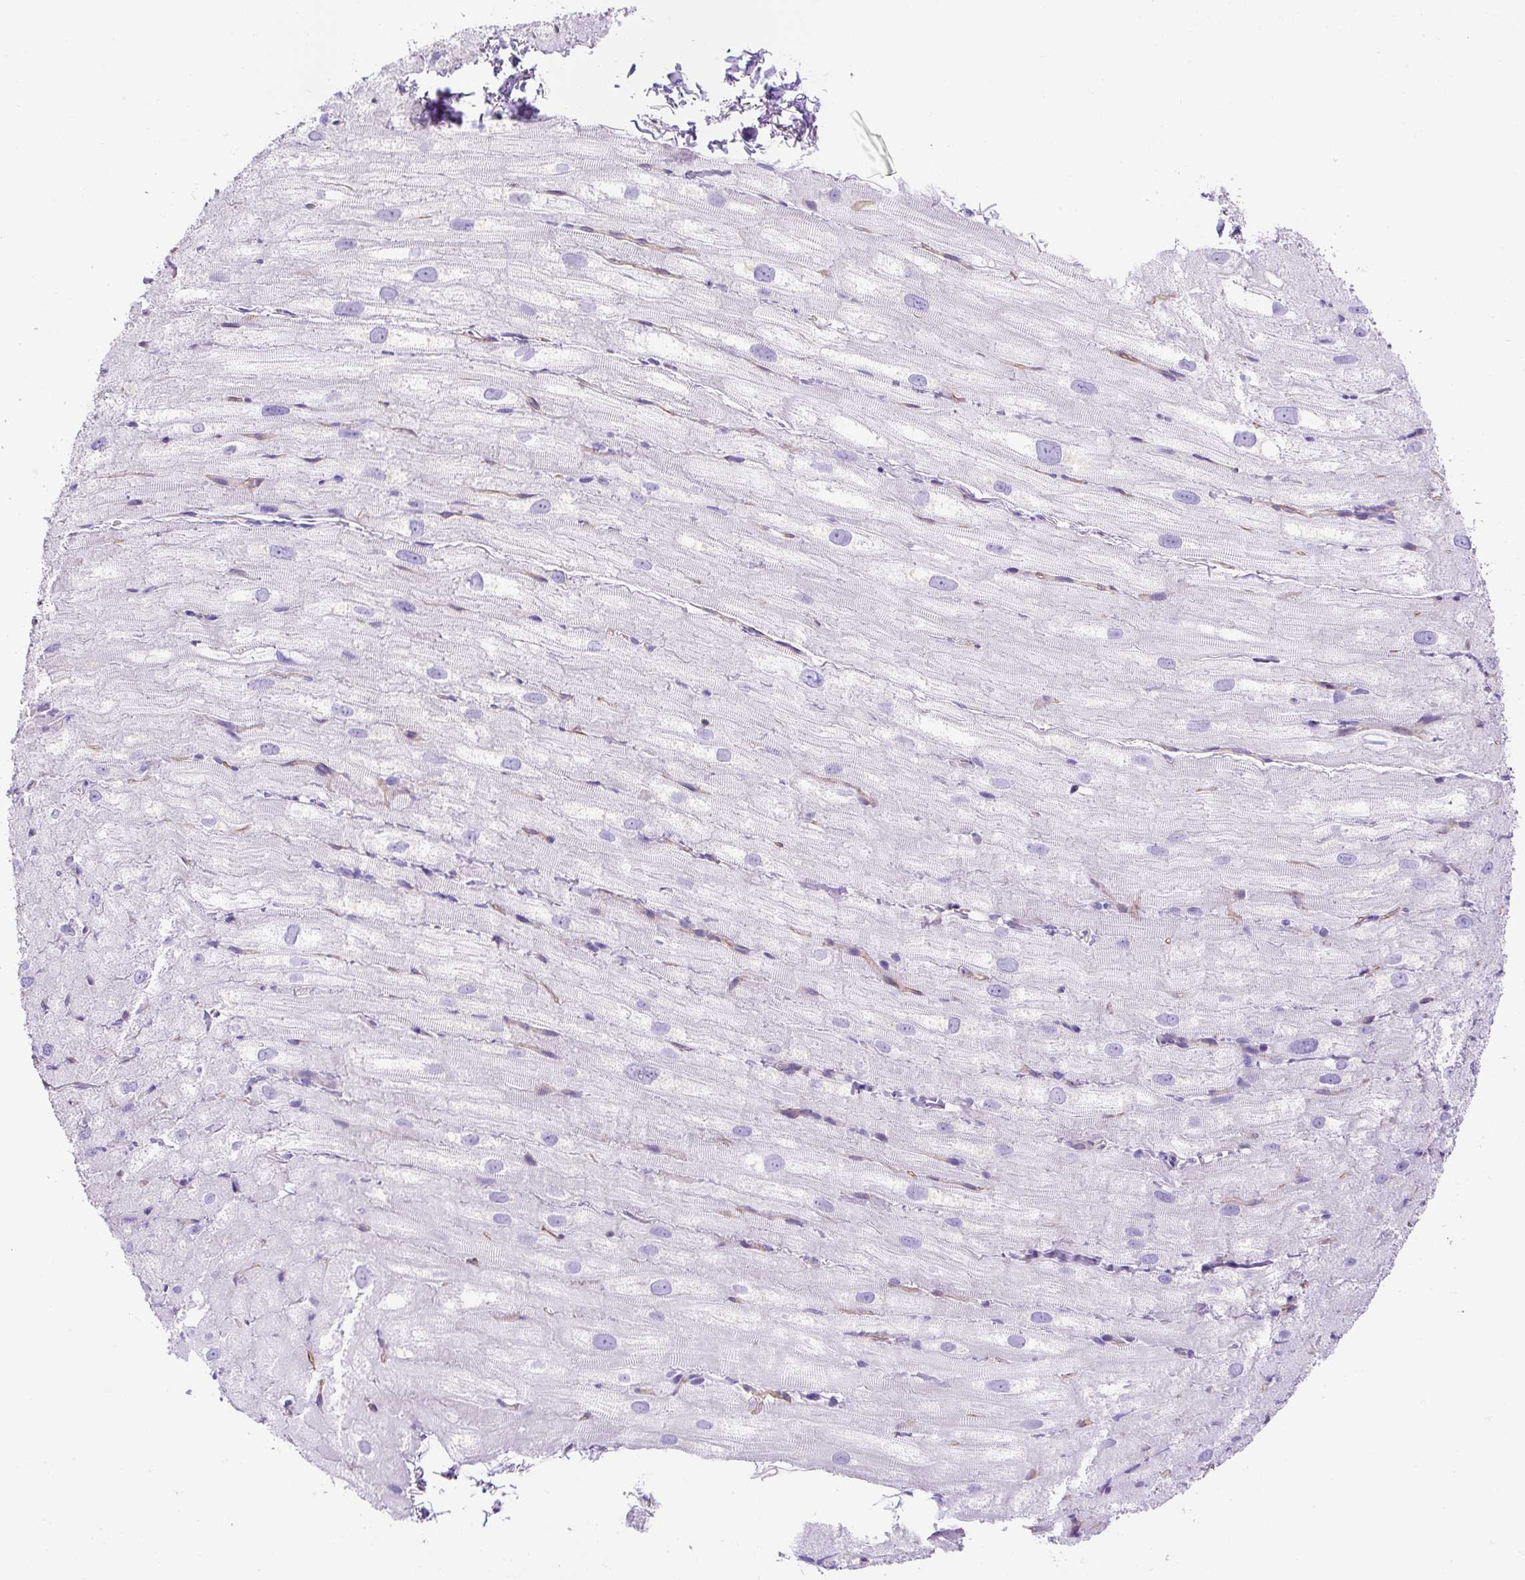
{"staining": {"intensity": "negative", "quantity": "none", "location": "none"}, "tissue": "heart muscle", "cell_type": "Cardiomyocytes", "image_type": "normal", "snomed": [{"axis": "morphology", "description": "Normal tissue, NOS"}, {"axis": "topography", "description": "Heart"}], "caption": "The immunohistochemistry micrograph has no significant expression in cardiomyocytes of heart muscle. The staining was performed using DAB (3,3'-diaminobenzidine) to visualize the protein expression in brown, while the nuclei were stained in blue with hematoxylin (Magnification: 20x).", "gene": "KRT12", "patient": {"sex": "male", "age": 62}}